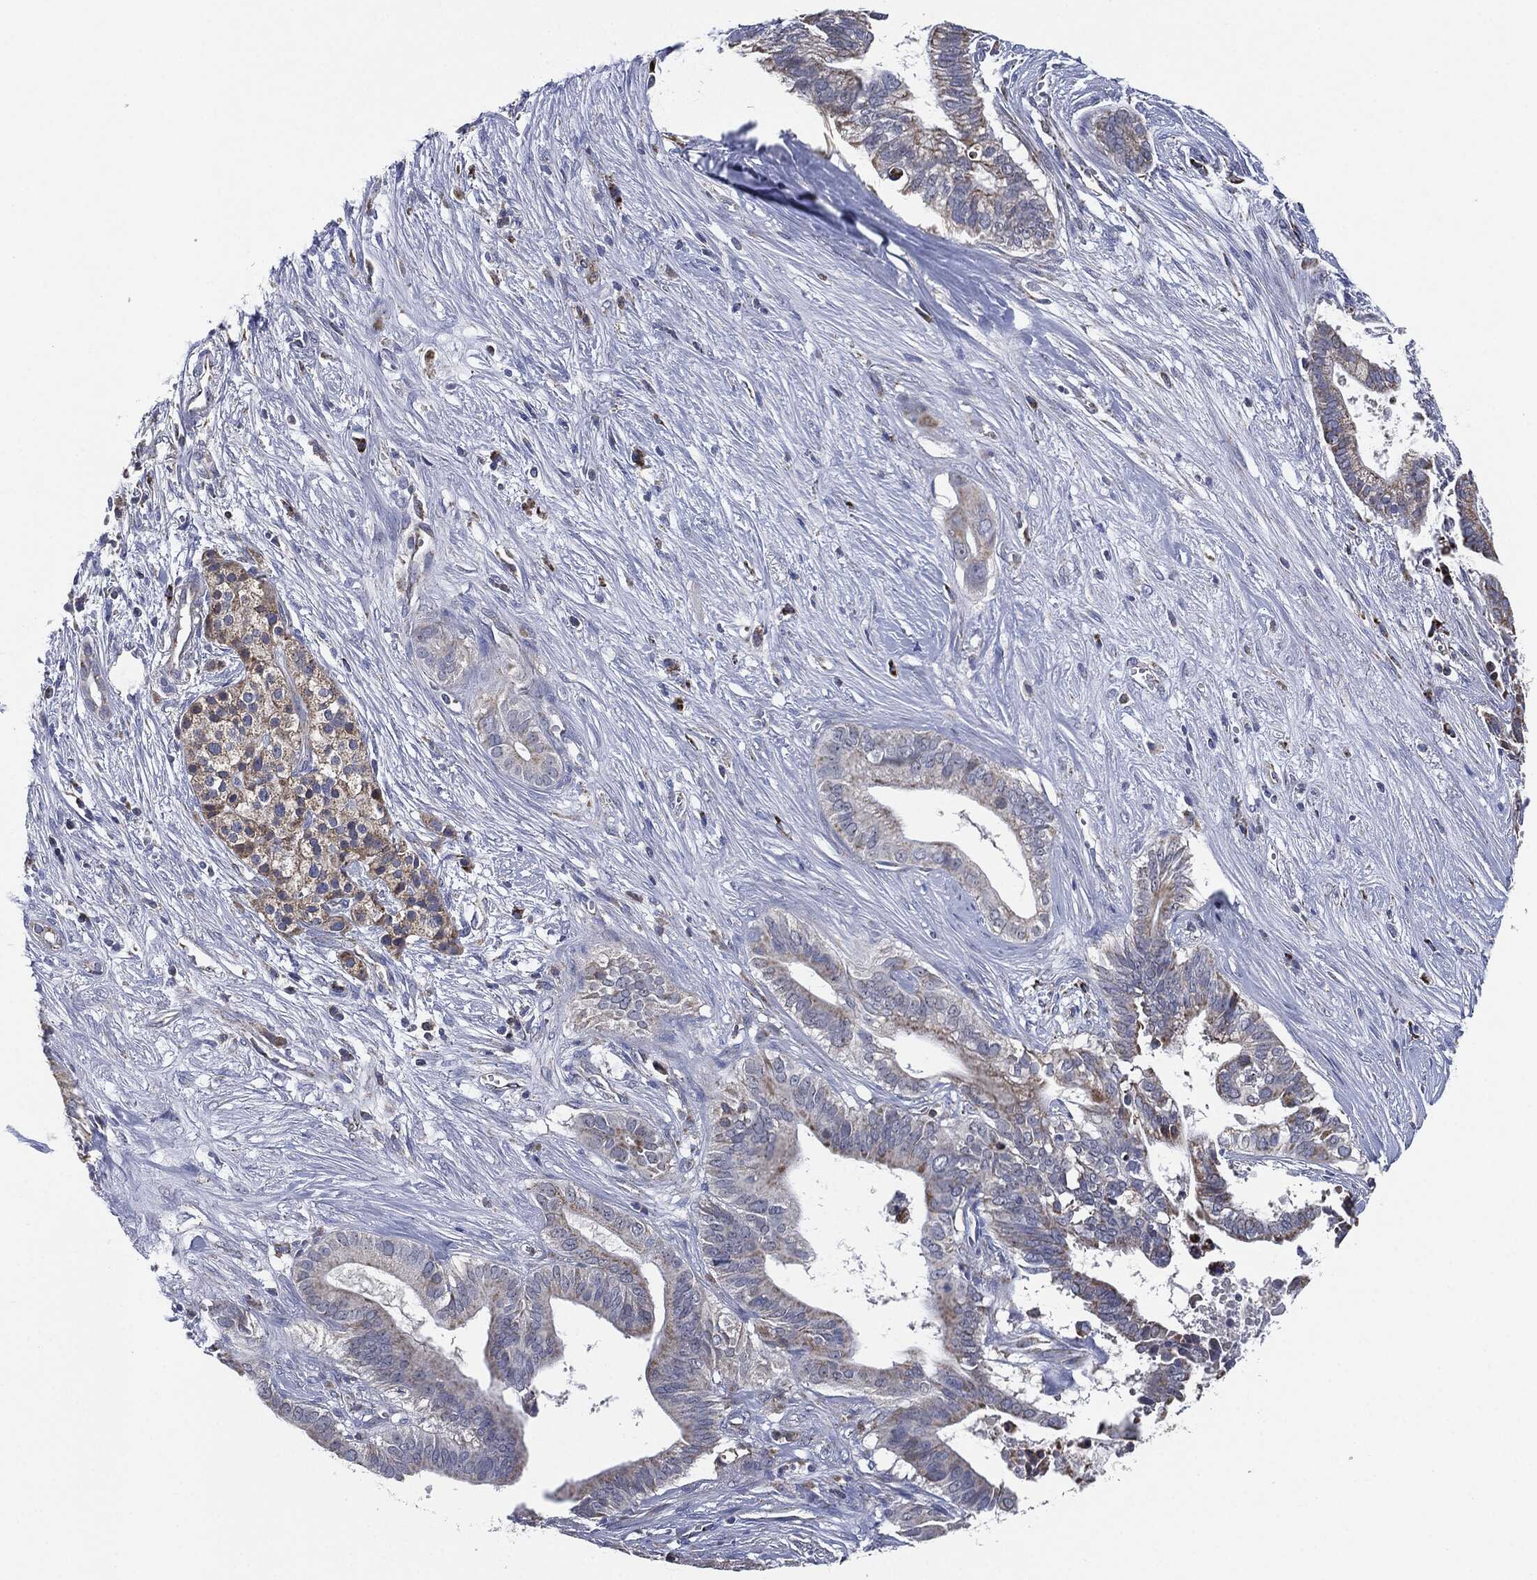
{"staining": {"intensity": "weak", "quantity": "25%-75%", "location": "cytoplasmic/membranous"}, "tissue": "pancreatic cancer", "cell_type": "Tumor cells", "image_type": "cancer", "snomed": [{"axis": "morphology", "description": "Adenocarcinoma, NOS"}, {"axis": "topography", "description": "Pancreas"}], "caption": "Immunohistochemistry (DAB (3,3'-diaminobenzidine)) staining of pancreatic adenocarcinoma exhibits weak cytoplasmic/membranous protein staining in about 25%-75% of tumor cells.", "gene": "NDUFV2", "patient": {"sex": "male", "age": 61}}